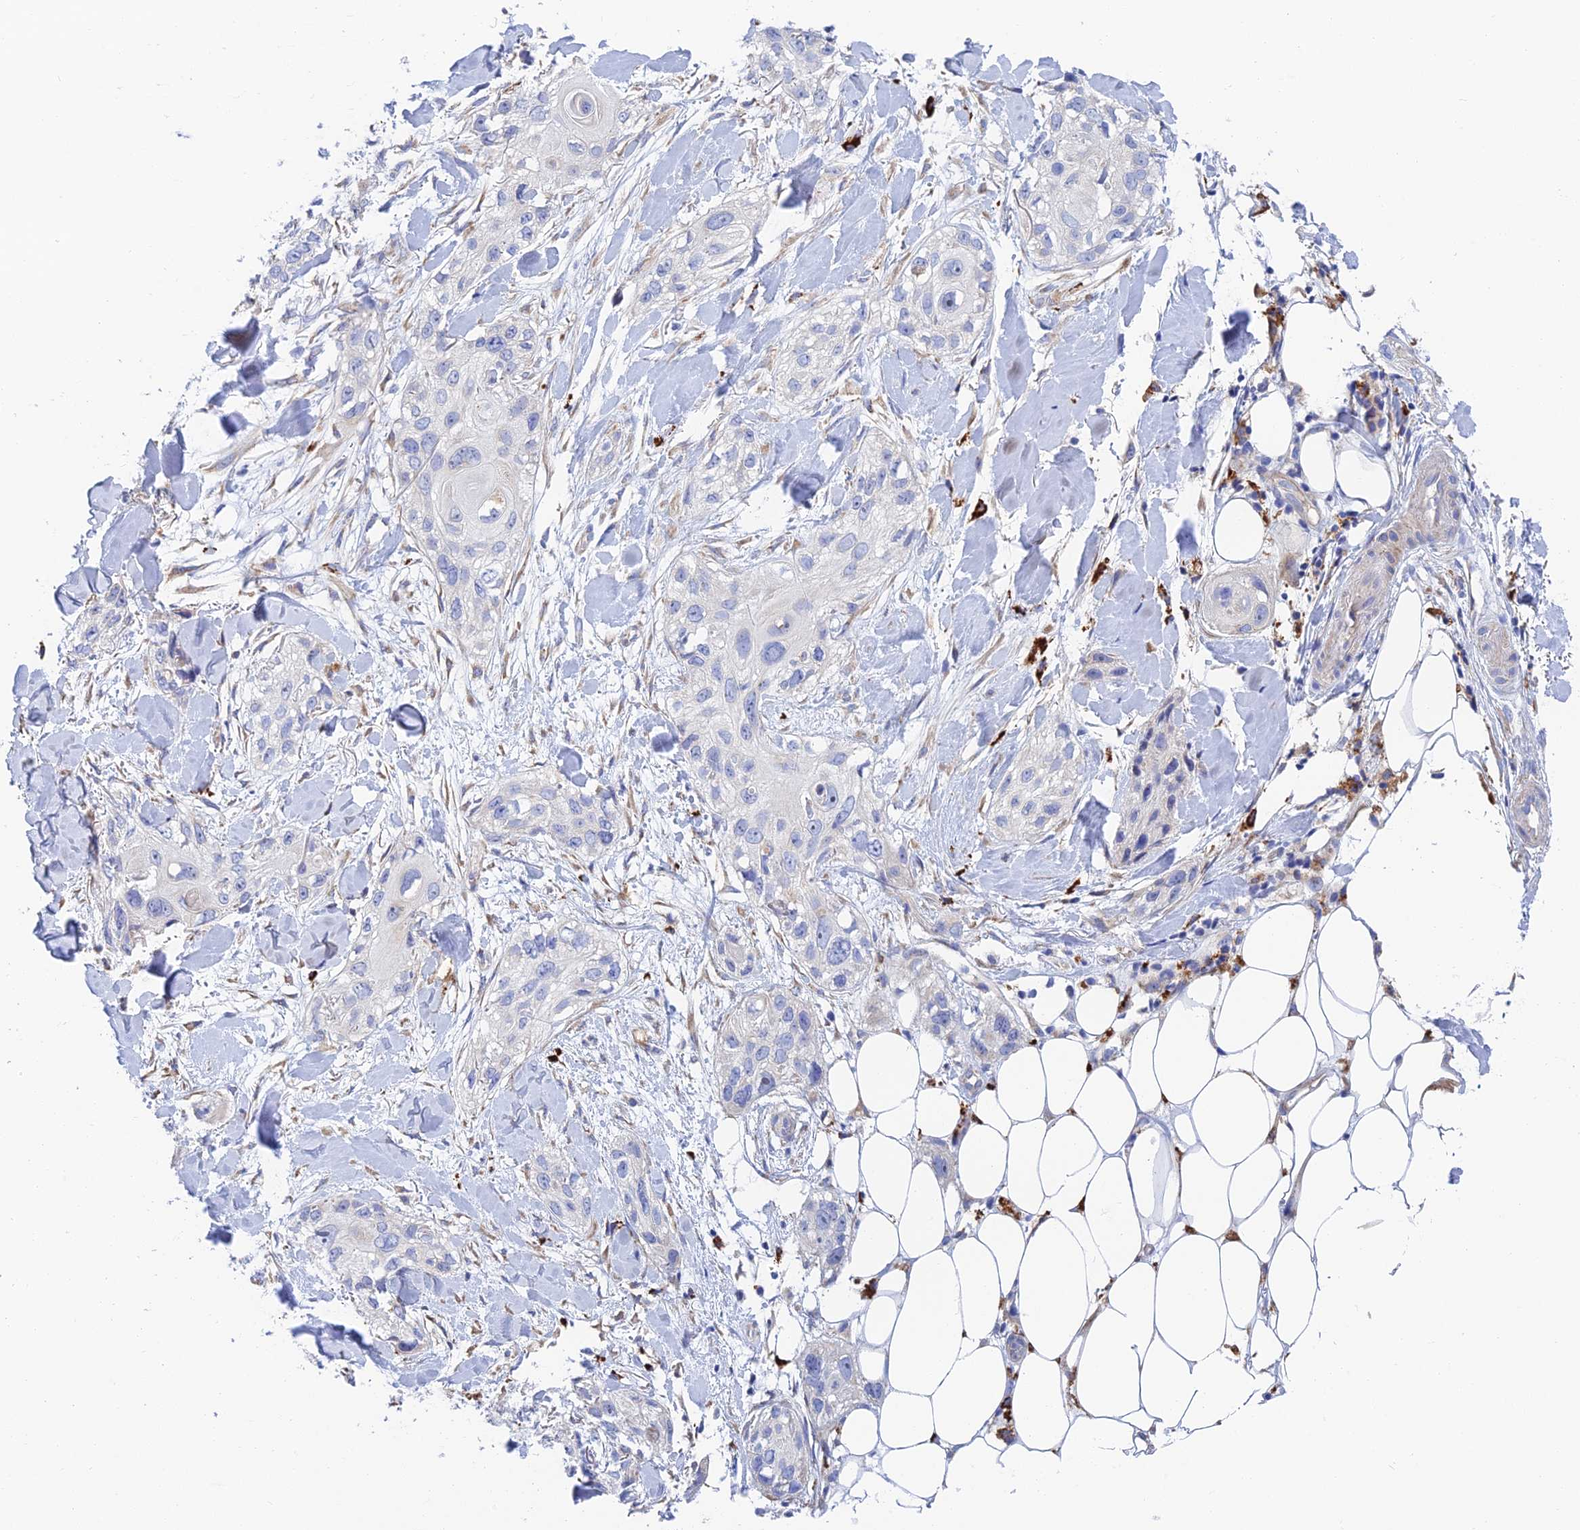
{"staining": {"intensity": "negative", "quantity": "none", "location": "none"}, "tissue": "skin cancer", "cell_type": "Tumor cells", "image_type": "cancer", "snomed": [{"axis": "morphology", "description": "Normal tissue, NOS"}, {"axis": "morphology", "description": "Squamous cell carcinoma, NOS"}, {"axis": "topography", "description": "Skin"}], "caption": "This is an immunohistochemistry micrograph of human squamous cell carcinoma (skin). There is no positivity in tumor cells.", "gene": "RPGRIP1L", "patient": {"sex": "male", "age": 72}}